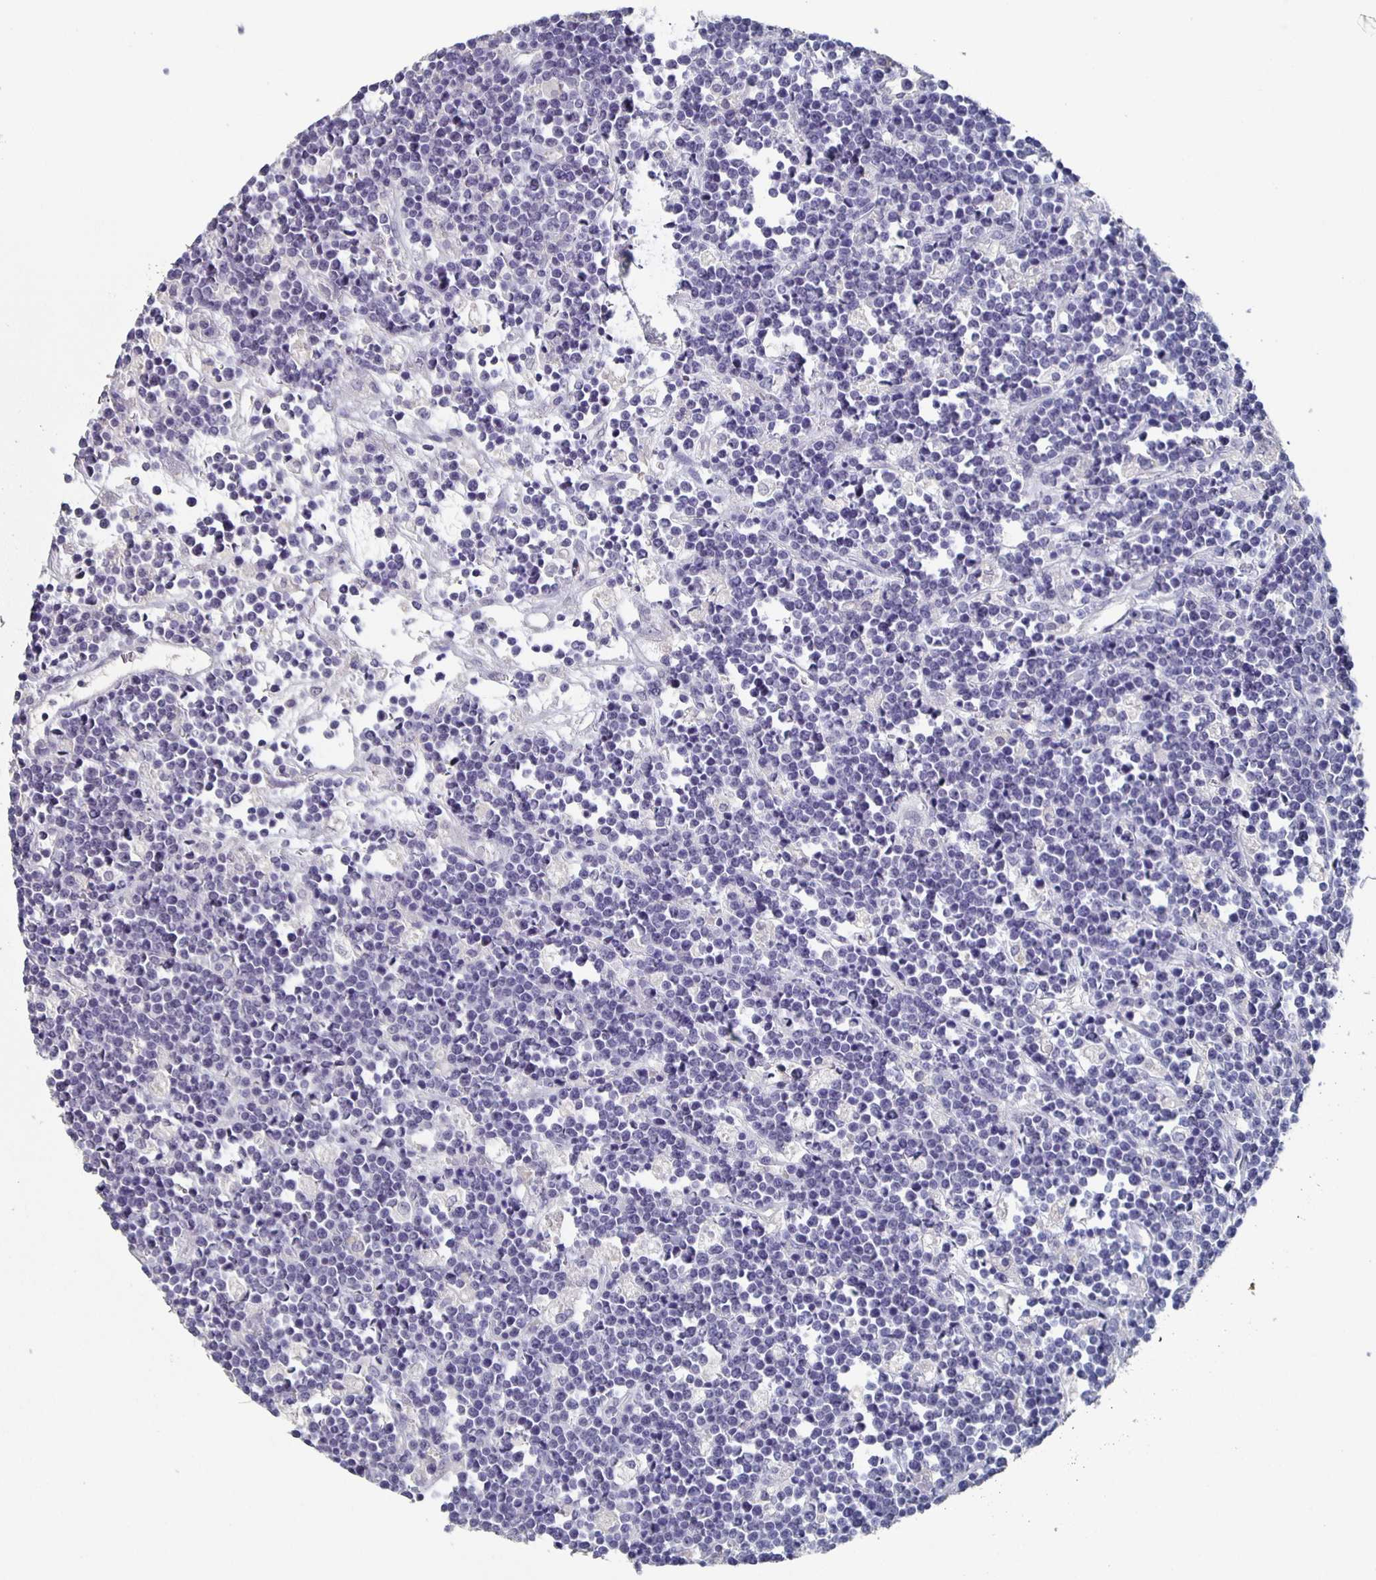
{"staining": {"intensity": "negative", "quantity": "none", "location": "none"}, "tissue": "lymphoma", "cell_type": "Tumor cells", "image_type": "cancer", "snomed": [{"axis": "morphology", "description": "Malignant lymphoma, non-Hodgkin's type, High grade"}, {"axis": "topography", "description": "Ovary"}], "caption": "This micrograph is of high-grade malignant lymphoma, non-Hodgkin's type stained with immunohistochemistry to label a protein in brown with the nuclei are counter-stained blue. There is no expression in tumor cells.", "gene": "CACNA2D2", "patient": {"sex": "female", "age": 56}}